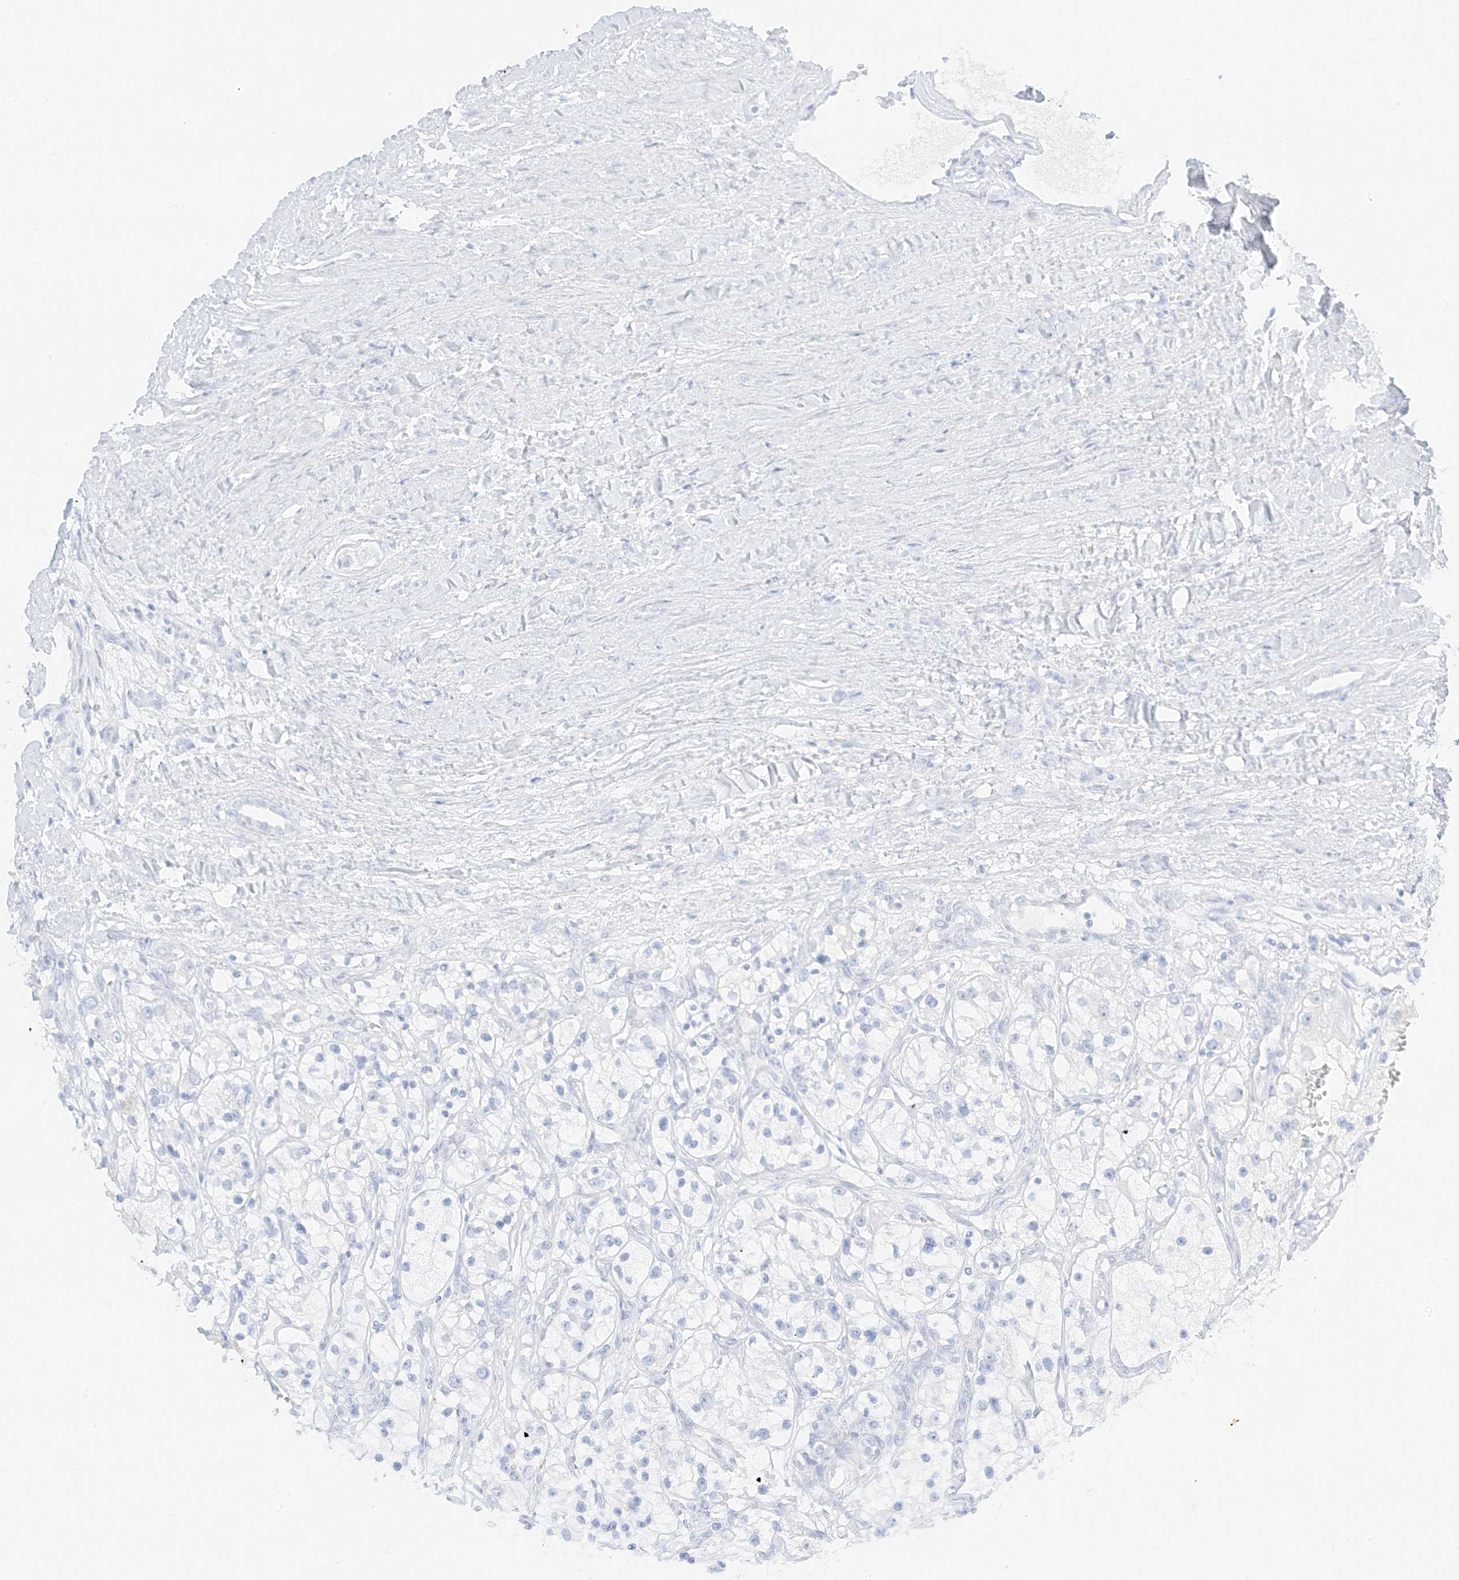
{"staining": {"intensity": "negative", "quantity": "none", "location": "none"}, "tissue": "renal cancer", "cell_type": "Tumor cells", "image_type": "cancer", "snomed": [{"axis": "morphology", "description": "Adenocarcinoma, NOS"}, {"axis": "topography", "description": "Kidney"}], "caption": "Immunohistochemical staining of renal cancer (adenocarcinoma) reveals no significant expression in tumor cells.", "gene": "SLC22A13", "patient": {"sex": "female", "age": 57}}